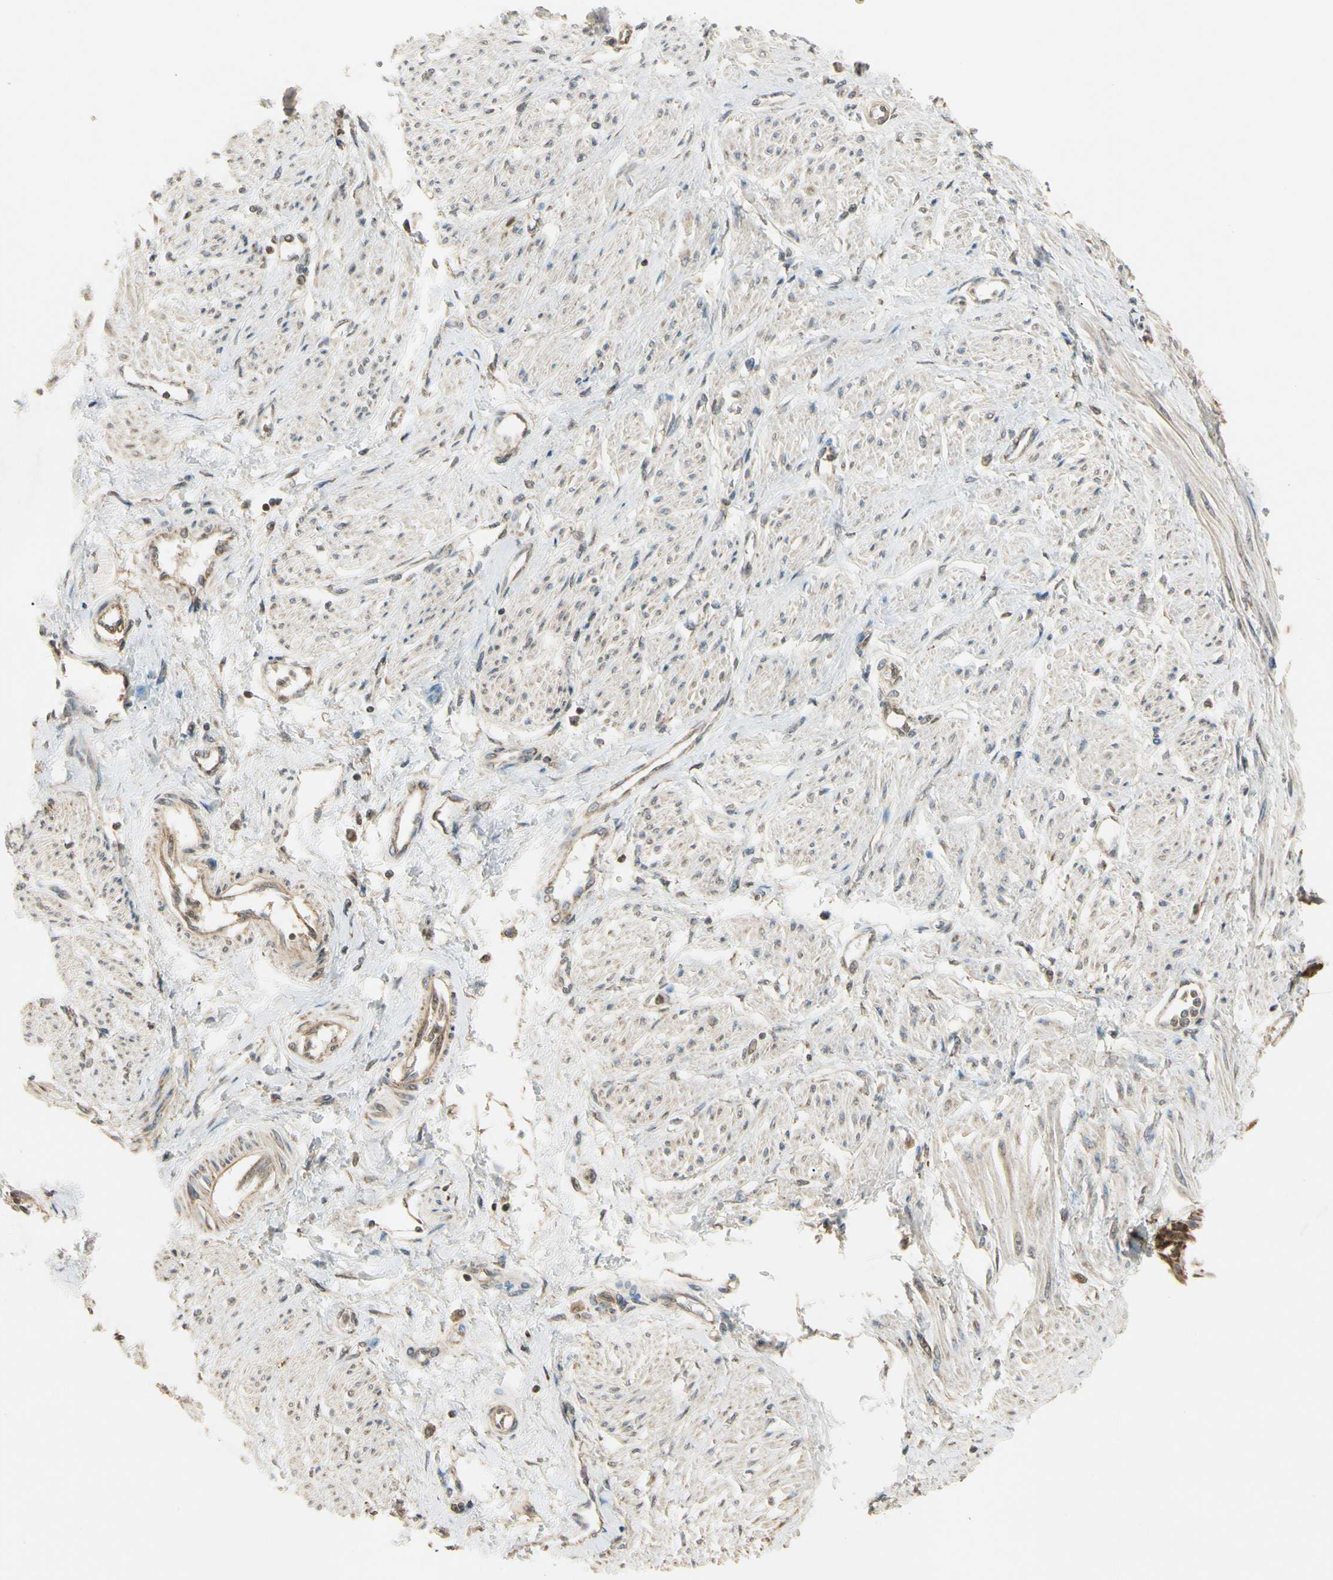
{"staining": {"intensity": "weak", "quantity": ">75%", "location": "cytoplasmic/membranous"}, "tissue": "smooth muscle", "cell_type": "Smooth muscle cells", "image_type": "normal", "snomed": [{"axis": "morphology", "description": "Normal tissue, NOS"}, {"axis": "topography", "description": "Smooth muscle"}, {"axis": "topography", "description": "Uterus"}], "caption": "Unremarkable smooth muscle reveals weak cytoplasmic/membranous staining in about >75% of smooth muscle cells, visualized by immunohistochemistry.", "gene": "PRDX5", "patient": {"sex": "female", "age": 39}}